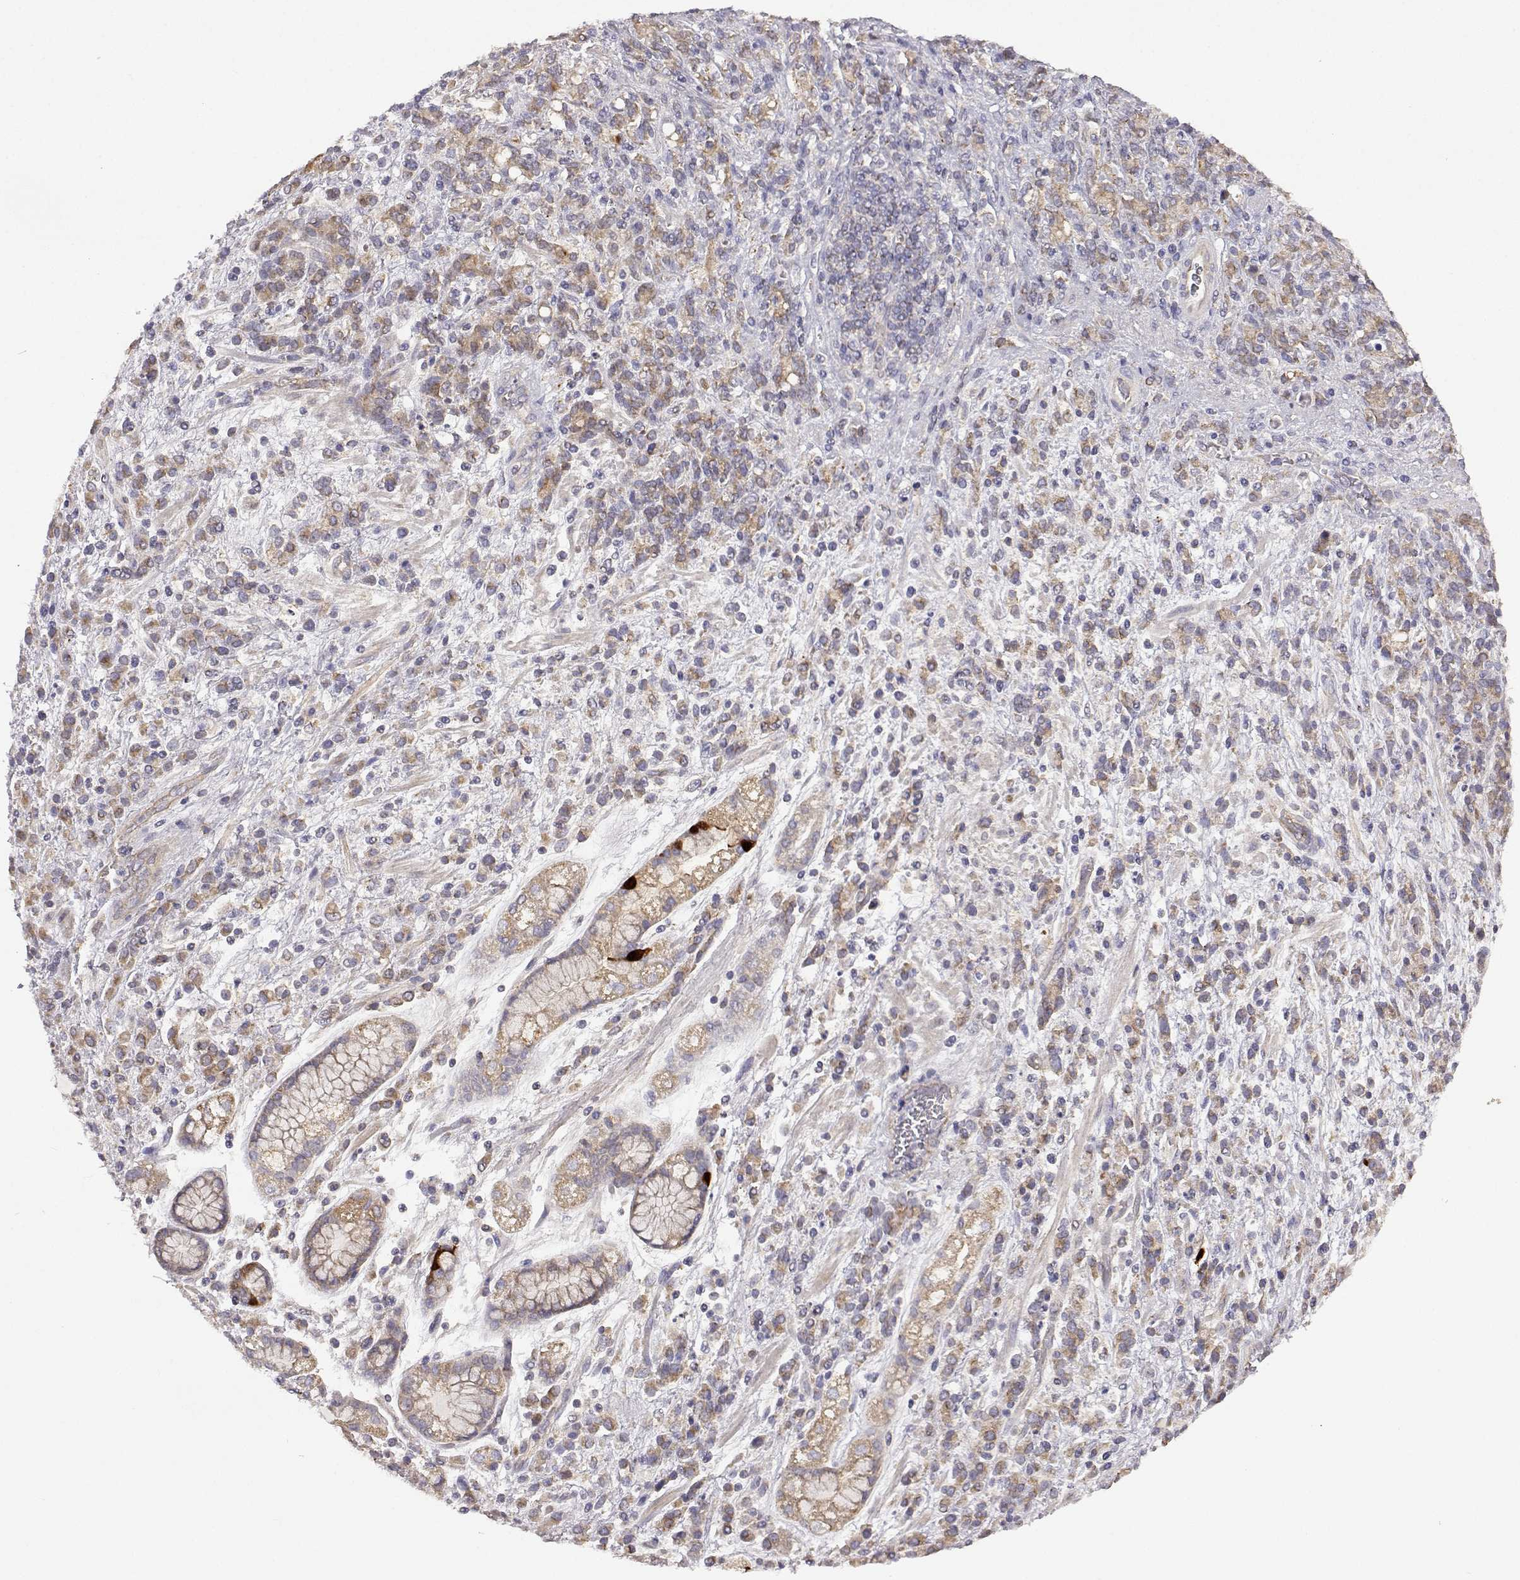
{"staining": {"intensity": "weak", "quantity": "25%-75%", "location": "cytoplasmic/membranous"}, "tissue": "stomach cancer", "cell_type": "Tumor cells", "image_type": "cancer", "snomed": [{"axis": "morphology", "description": "Adenocarcinoma, NOS"}, {"axis": "topography", "description": "Stomach"}], "caption": "Protein analysis of stomach cancer (adenocarcinoma) tissue displays weak cytoplasmic/membranous staining in approximately 25%-75% of tumor cells.", "gene": "DDC", "patient": {"sex": "female", "age": 57}}